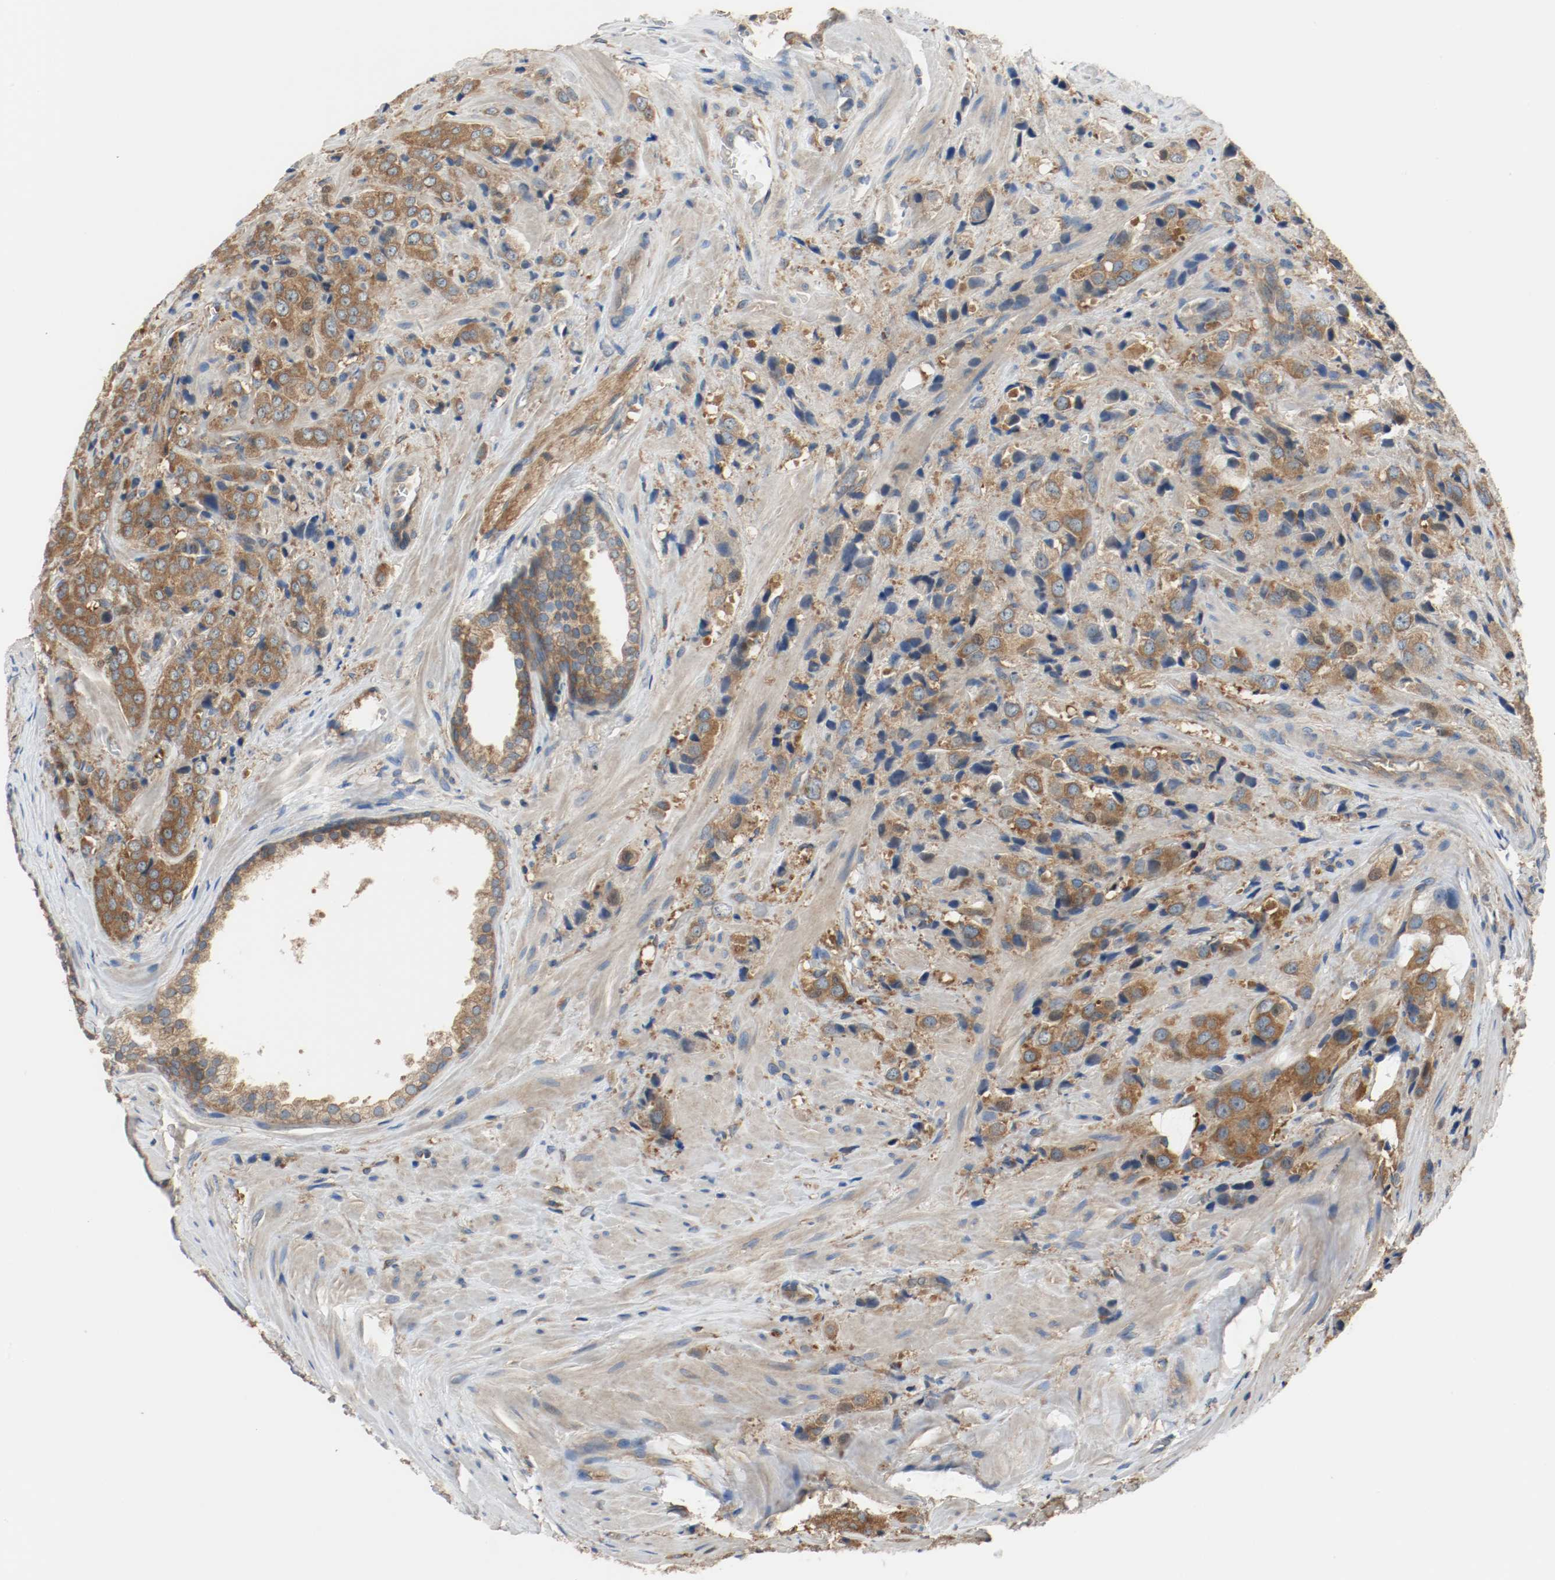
{"staining": {"intensity": "strong", "quantity": ">75%", "location": "cytoplasmic/membranous"}, "tissue": "prostate cancer", "cell_type": "Tumor cells", "image_type": "cancer", "snomed": [{"axis": "morphology", "description": "Adenocarcinoma, High grade"}, {"axis": "topography", "description": "Prostate"}], "caption": "Immunohistochemical staining of prostate cancer (high-grade adenocarcinoma) demonstrates strong cytoplasmic/membranous protein positivity in about >75% of tumor cells. (Brightfield microscopy of DAB IHC at high magnification).", "gene": "HGS", "patient": {"sex": "male", "age": 70}}